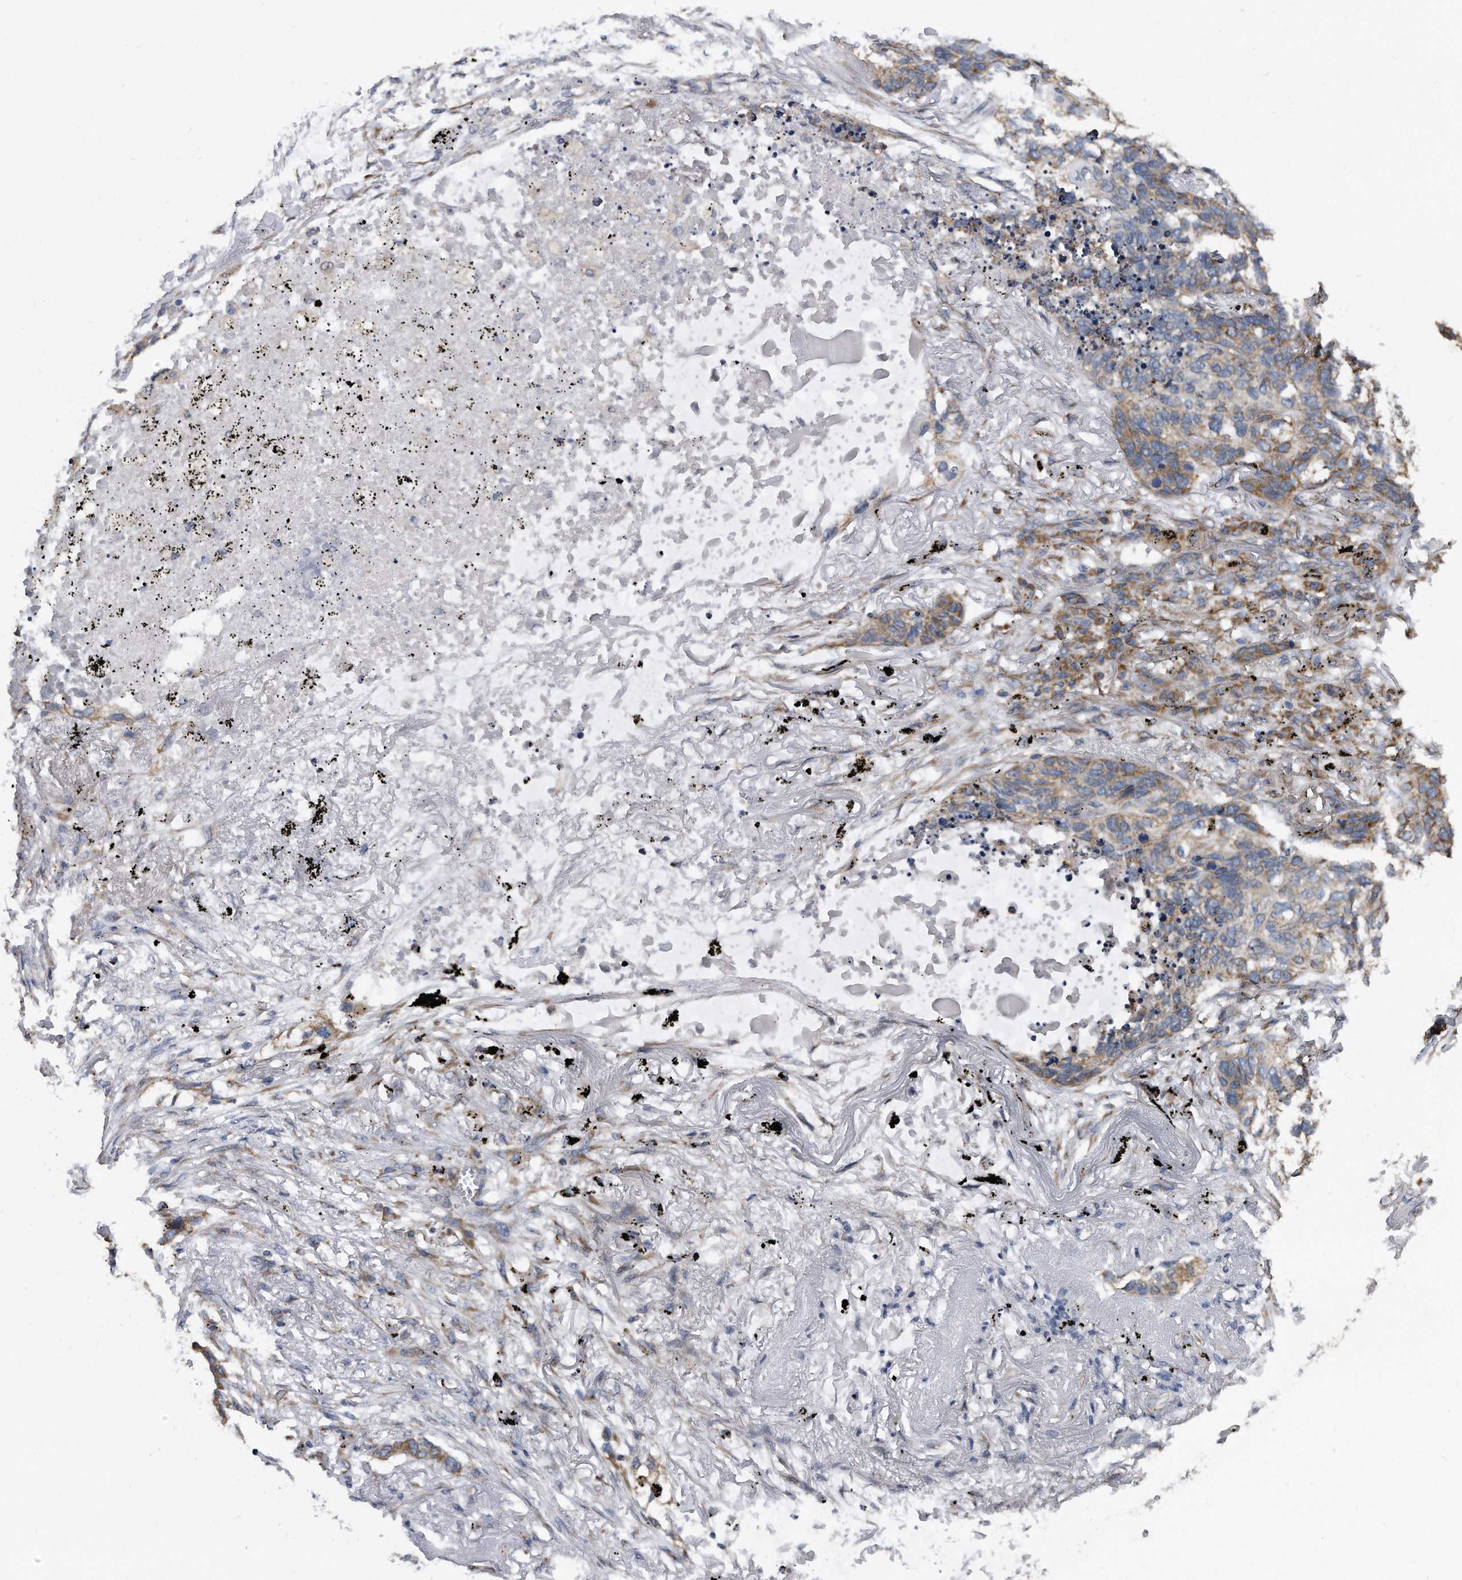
{"staining": {"intensity": "moderate", "quantity": "<25%", "location": "cytoplasmic/membranous"}, "tissue": "lung cancer", "cell_type": "Tumor cells", "image_type": "cancer", "snomed": [{"axis": "morphology", "description": "Squamous cell carcinoma, NOS"}, {"axis": "topography", "description": "Lung"}], "caption": "Immunohistochemical staining of human lung squamous cell carcinoma displays moderate cytoplasmic/membranous protein expression in about <25% of tumor cells.", "gene": "CCDC47", "patient": {"sex": "female", "age": 63}}